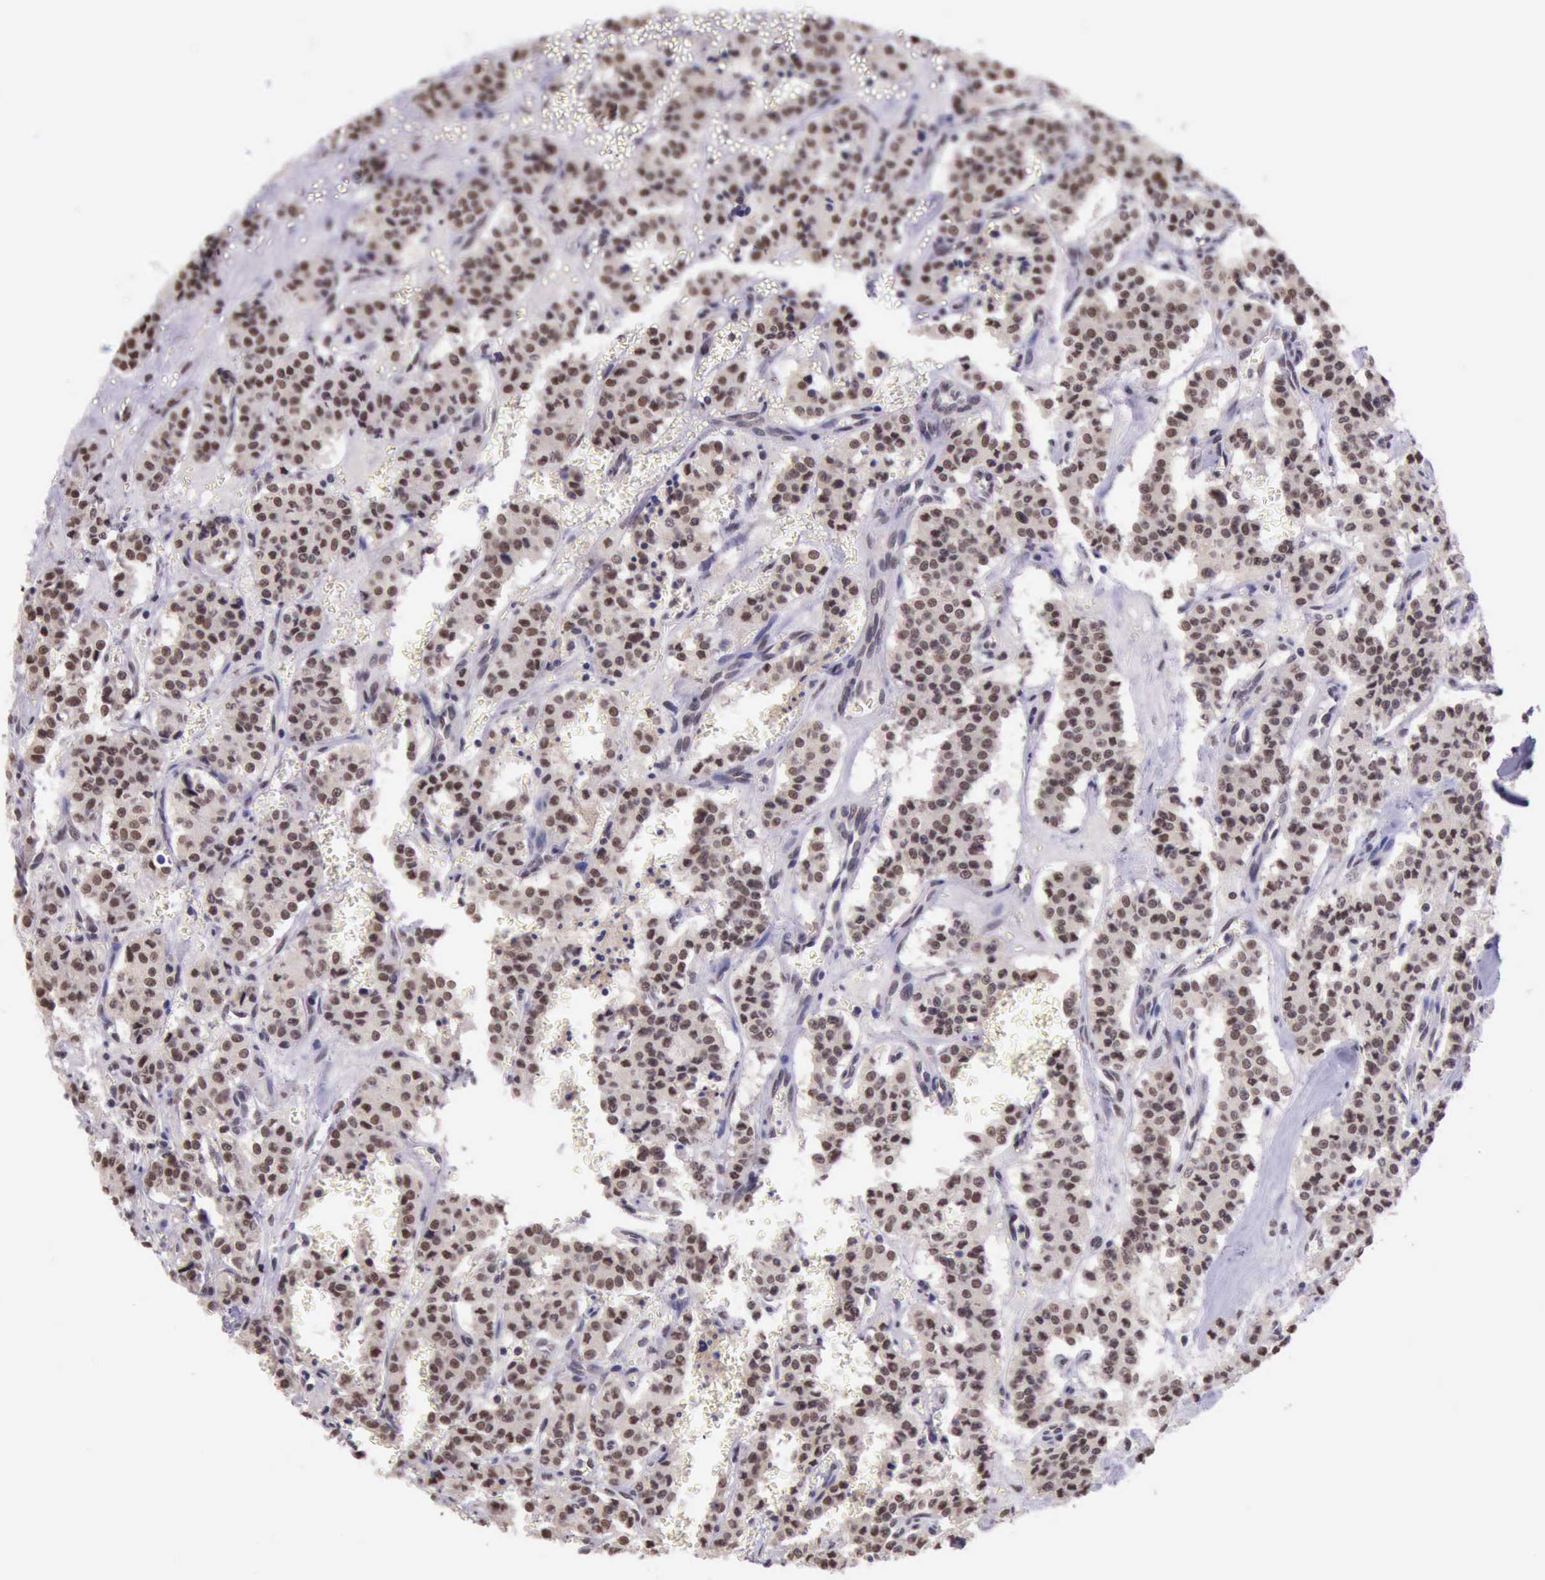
{"staining": {"intensity": "strong", "quantity": ">75%", "location": "cytoplasmic/membranous,nuclear"}, "tissue": "carcinoid", "cell_type": "Tumor cells", "image_type": "cancer", "snomed": [{"axis": "morphology", "description": "Carcinoid, malignant, NOS"}, {"axis": "topography", "description": "Bronchus"}], "caption": "Strong cytoplasmic/membranous and nuclear protein expression is present in approximately >75% of tumor cells in carcinoid (malignant). (IHC, brightfield microscopy, high magnification).", "gene": "PRPF39", "patient": {"sex": "male", "age": 55}}